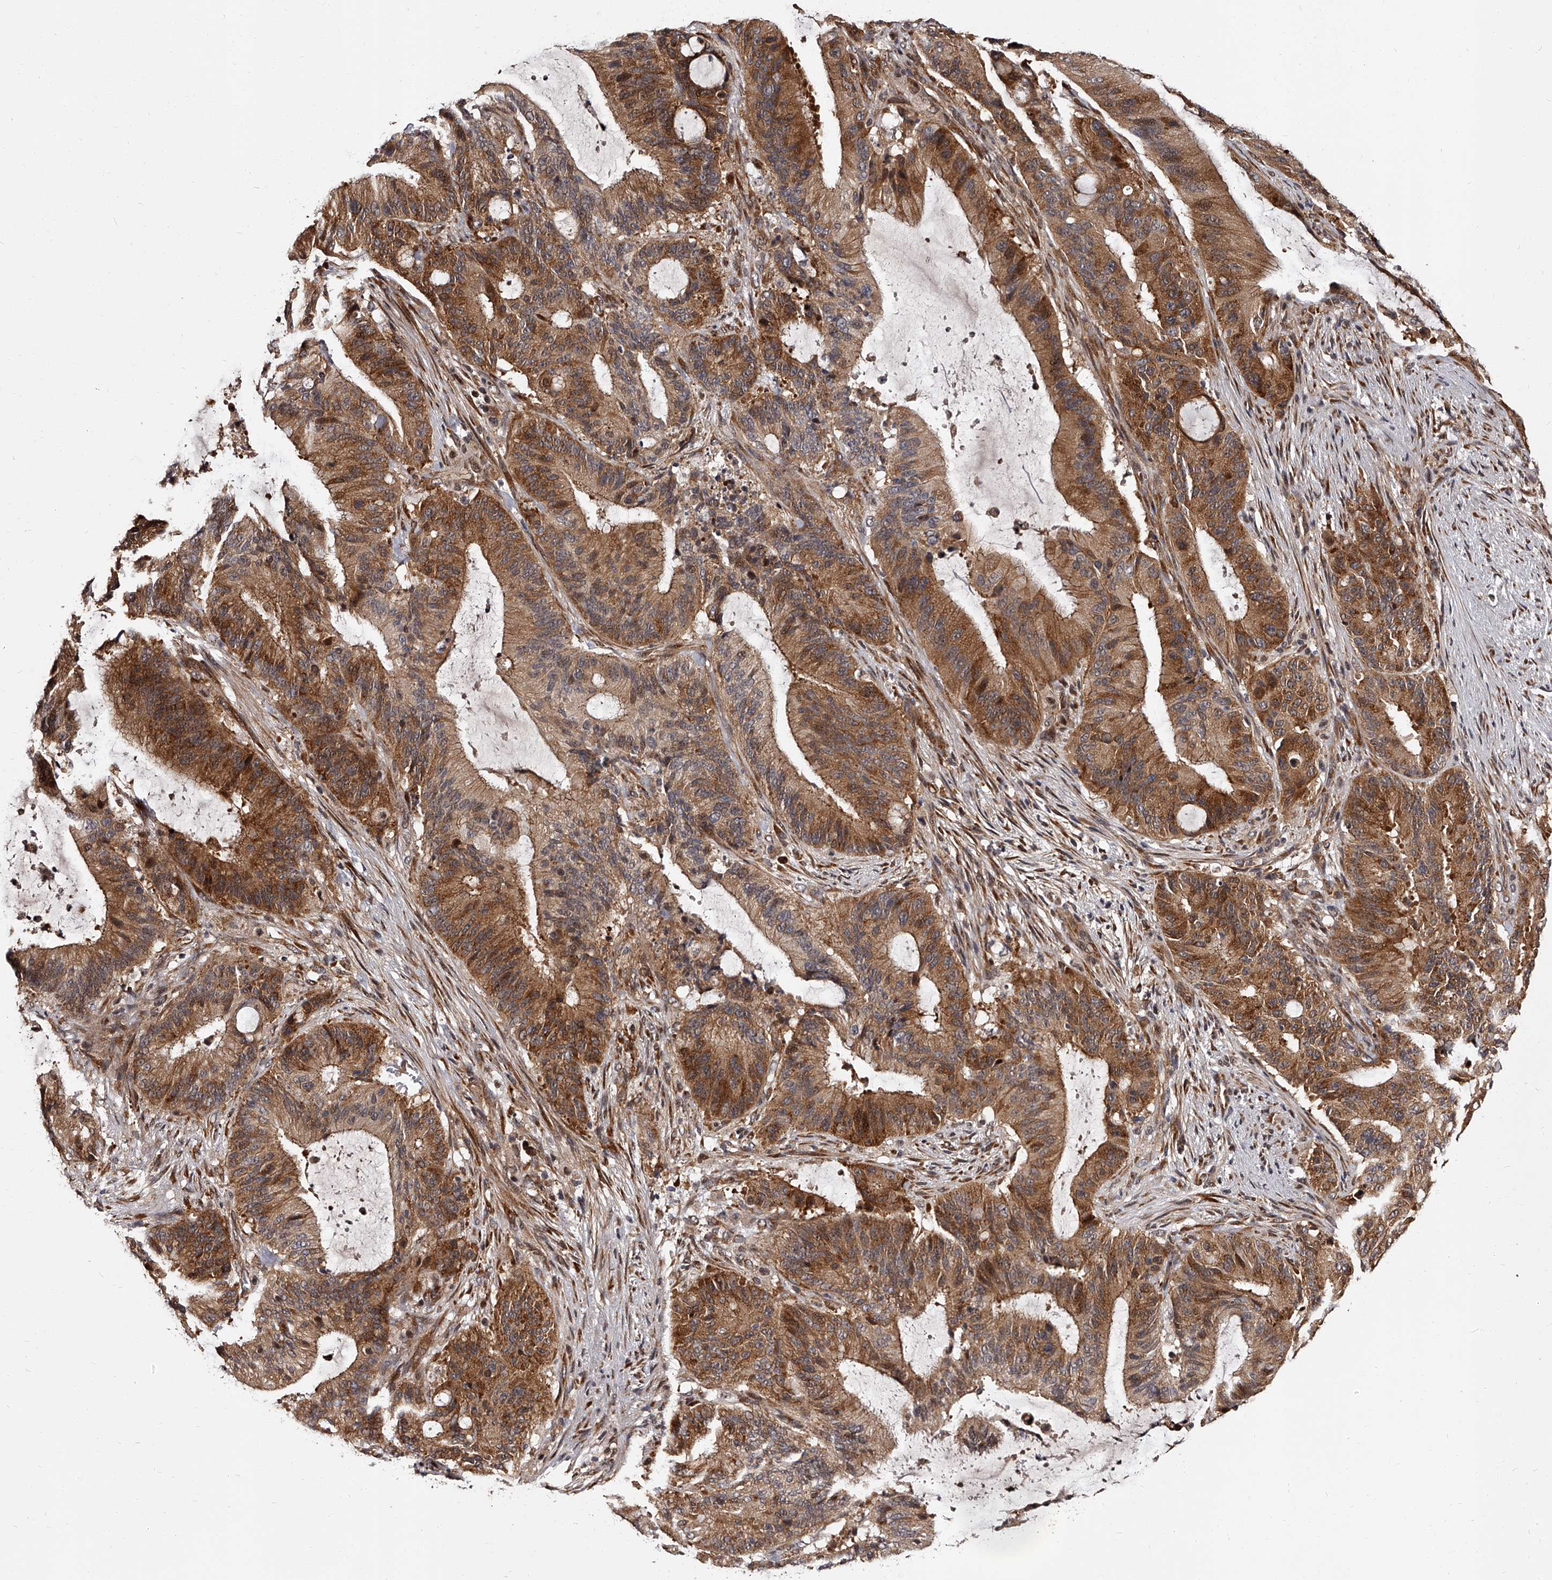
{"staining": {"intensity": "strong", "quantity": ">75%", "location": "cytoplasmic/membranous"}, "tissue": "liver cancer", "cell_type": "Tumor cells", "image_type": "cancer", "snomed": [{"axis": "morphology", "description": "Normal tissue, NOS"}, {"axis": "morphology", "description": "Cholangiocarcinoma"}, {"axis": "topography", "description": "Liver"}, {"axis": "topography", "description": "Peripheral nerve tissue"}], "caption": "Immunohistochemistry (IHC) of human liver cholangiocarcinoma exhibits high levels of strong cytoplasmic/membranous positivity in about >75% of tumor cells.", "gene": "RSC1A1", "patient": {"sex": "female", "age": 73}}